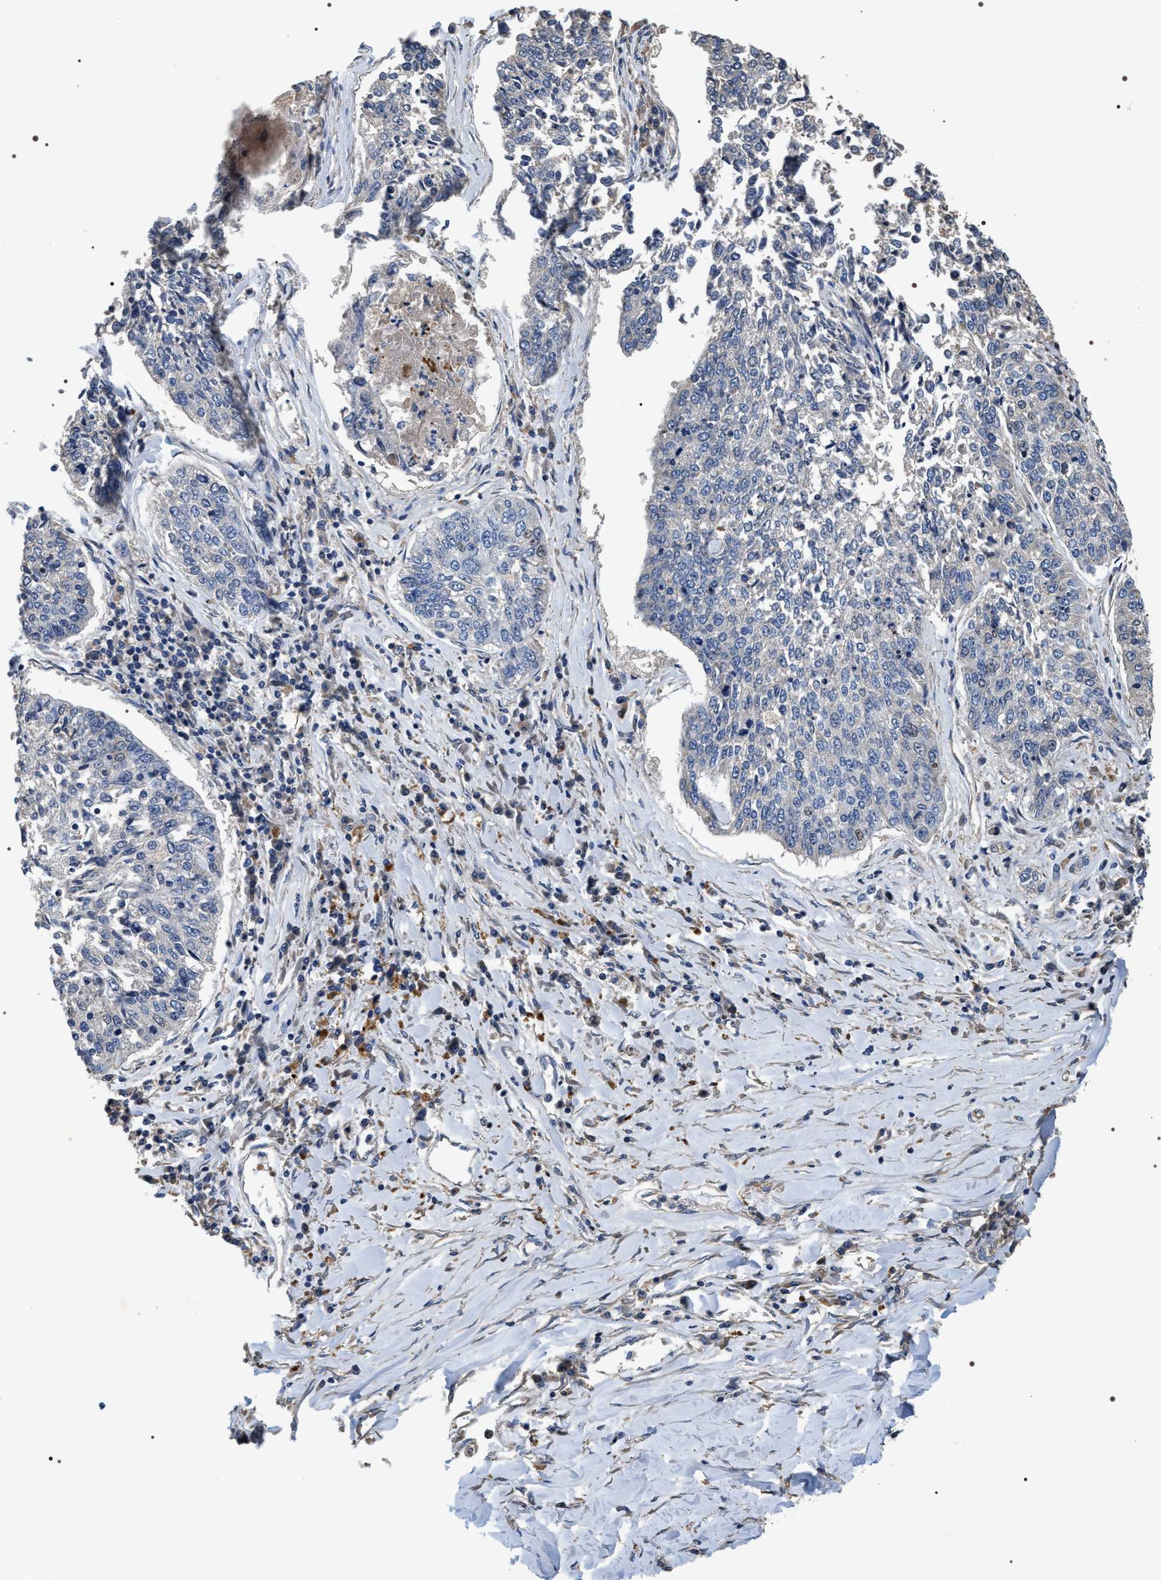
{"staining": {"intensity": "negative", "quantity": "none", "location": "none"}, "tissue": "lung cancer", "cell_type": "Tumor cells", "image_type": "cancer", "snomed": [{"axis": "morphology", "description": "Normal tissue, NOS"}, {"axis": "morphology", "description": "Squamous cell carcinoma, NOS"}, {"axis": "topography", "description": "Cartilage tissue"}, {"axis": "topography", "description": "Bronchus"}, {"axis": "topography", "description": "Lung"}], "caption": "This is an IHC image of human lung cancer (squamous cell carcinoma). There is no positivity in tumor cells.", "gene": "C7orf25", "patient": {"sex": "female", "age": 49}}